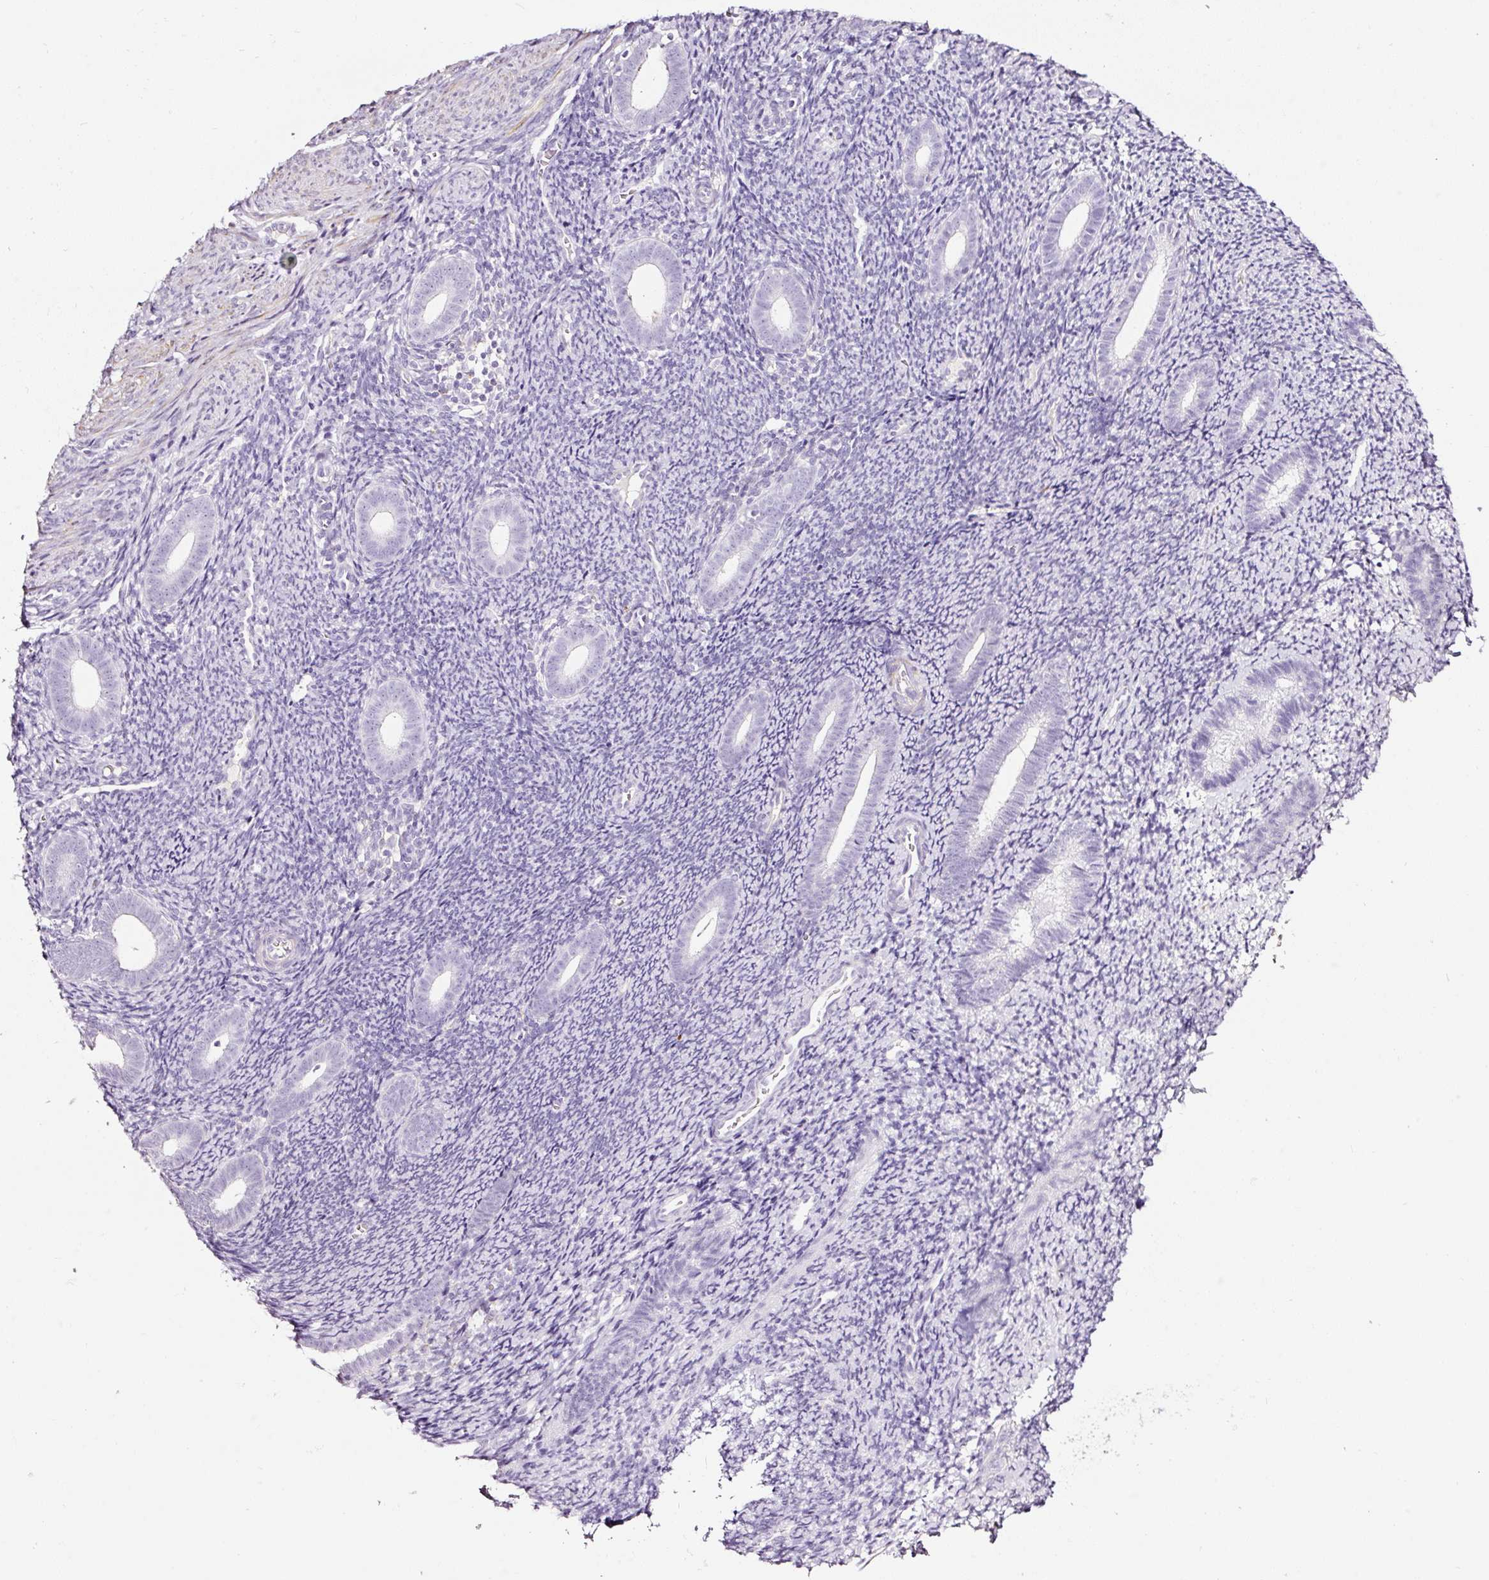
{"staining": {"intensity": "negative", "quantity": "none", "location": "none"}, "tissue": "endometrium", "cell_type": "Cells in endometrial stroma", "image_type": "normal", "snomed": [{"axis": "morphology", "description": "Normal tissue, NOS"}, {"axis": "topography", "description": "Endometrium"}], "caption": "Immunohistochemical staining of unremarkable endometrium demonstrates no significant expression in cells in endometrial stroma. (Stains: DAB immunohistochemistry (IHC) with hematoxylin counter stain, Microscopy: brightfield microscopy at high magnification).", "gene": "CYB561A3", "patient": {"sex": "female", "age": 39}}